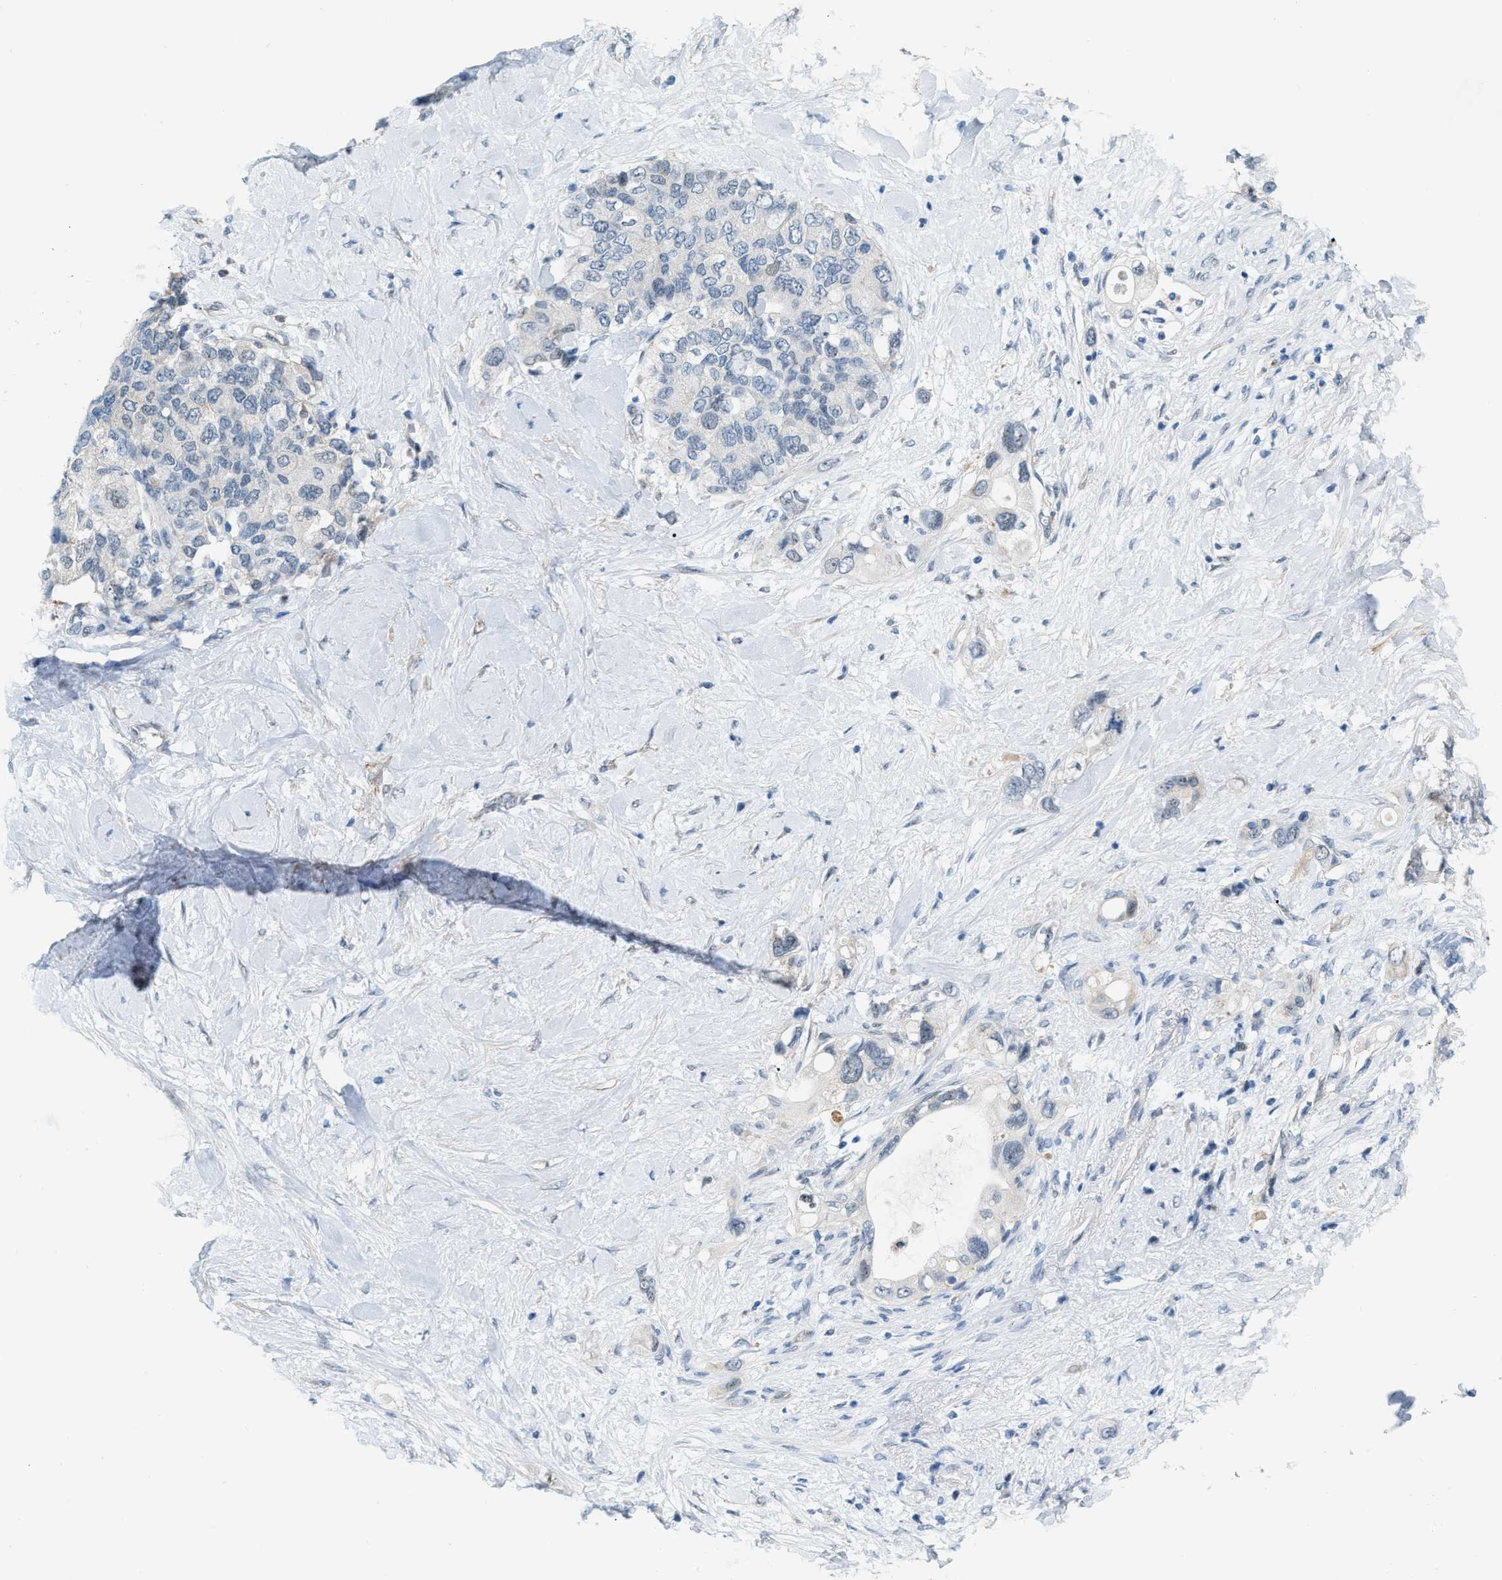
{"staining": {"intensity": "negative", "quantity": "none", "location": "none"}, "tissue": "pancreatic cancer", "cell_type": "Tumor cells", "image_type": "cancer", "snomed": [{"axis": "morphology", "description": "Adenocarcinoma, NOS"}, {"axis": "topography", "description": "Pancreas"}], "caption": "Pancreatic cancer was stained to show a protein in brown. There is no significant positivity in tumor cells.", "gene": "PHRF1", "patient": {"sex": "female", "age": 56}}